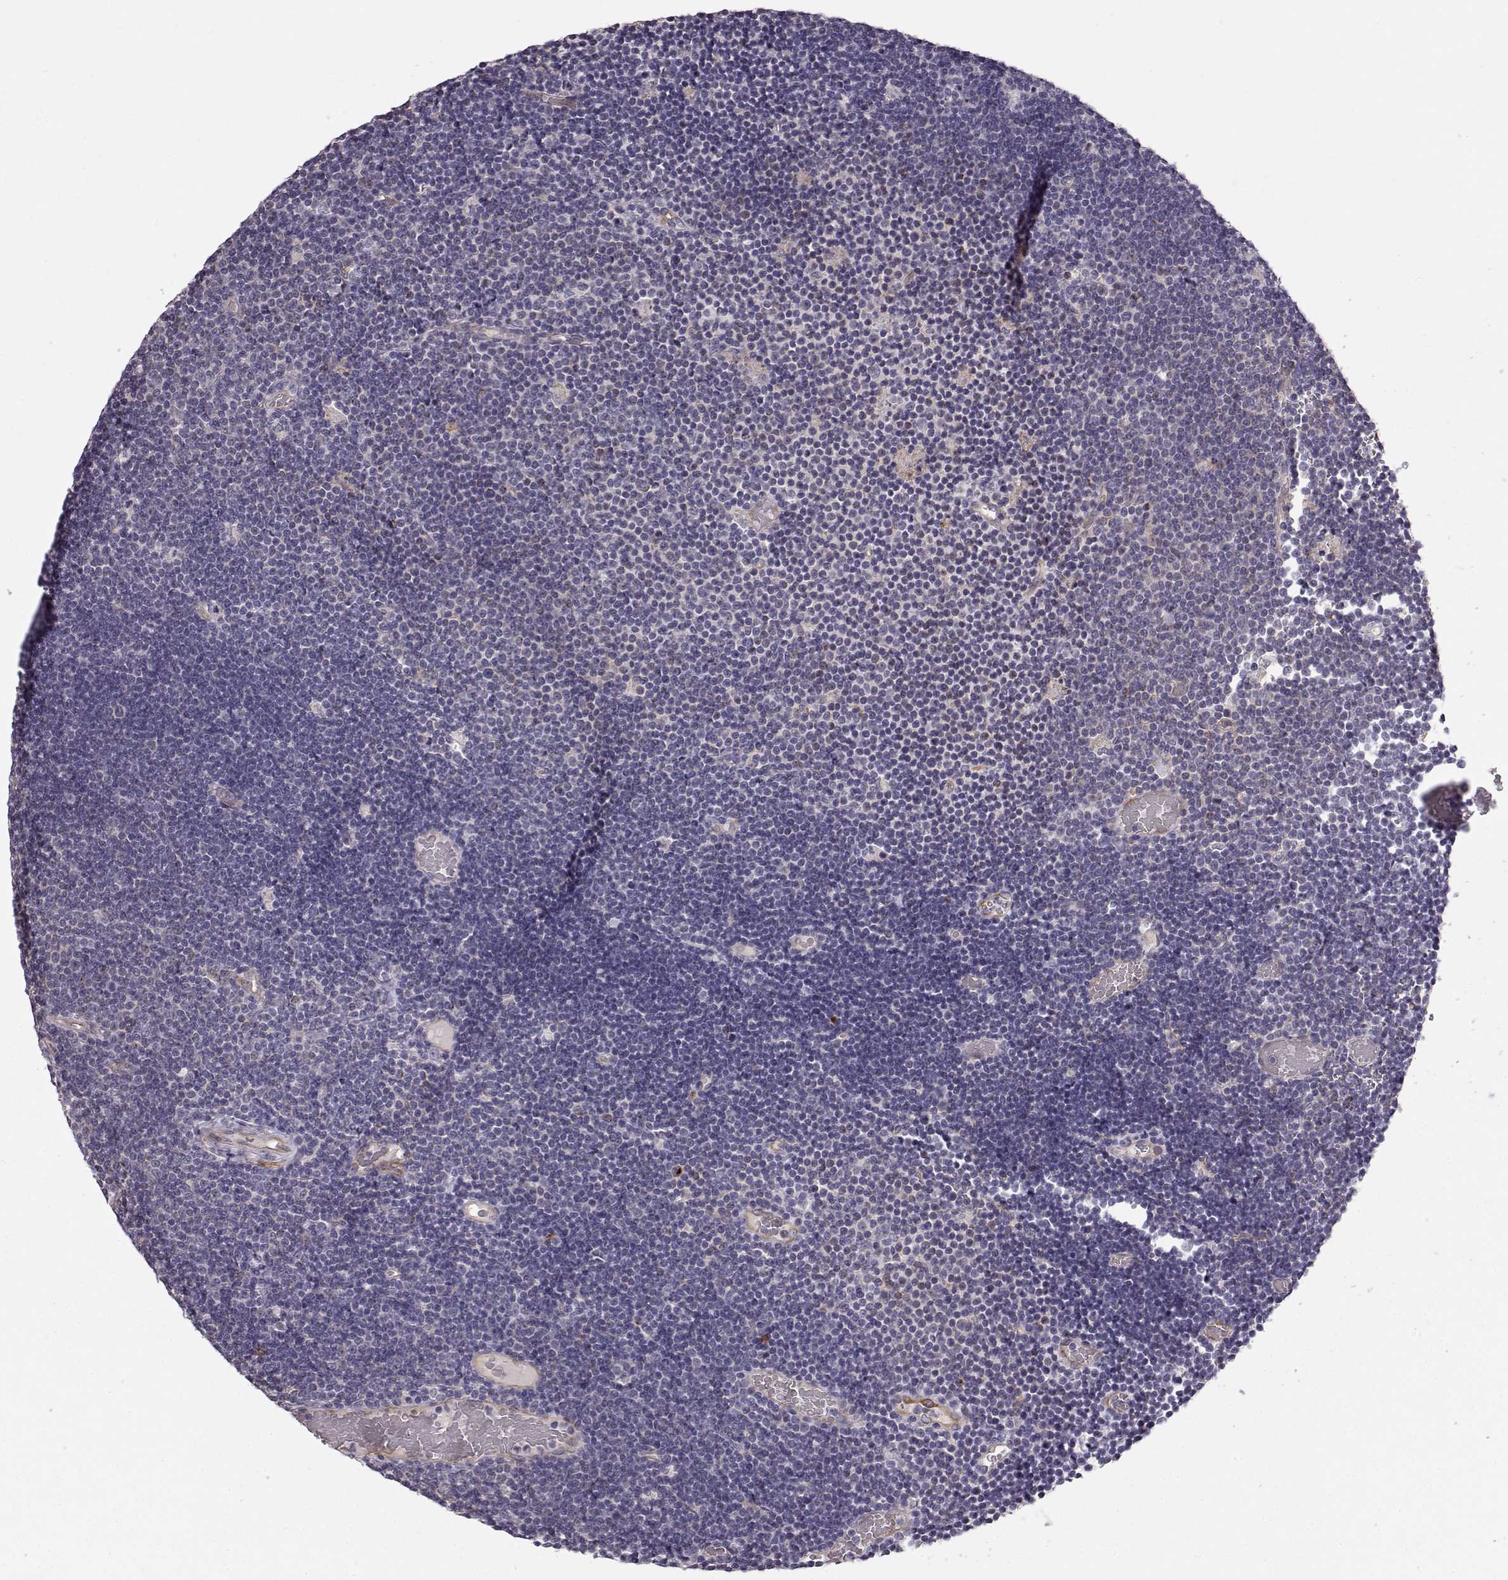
{"staining": {"intensity": "negative", "quantity": "none", "location": "none"}, "tissue": "lymphoma", "cell_type": "Tumor cells", "image_type": "cancer", "snomed": [{"axis": "morphology", "description": "Malignant lymphoma, non-Hodgkin's type, Low grade"}, {"axis": "topography", "description": "Brain"}], "caption": "Immunohistochemistry micrograph of neoplastic tissue: human lymphoma stained with DAB demonstrates no significant protein positivity in tumor cells. (Immunohistochemistry, brightfield microscopy, high magnification).", "gene": "CCNF", "patient": {"sex": "female", "age": 66}}